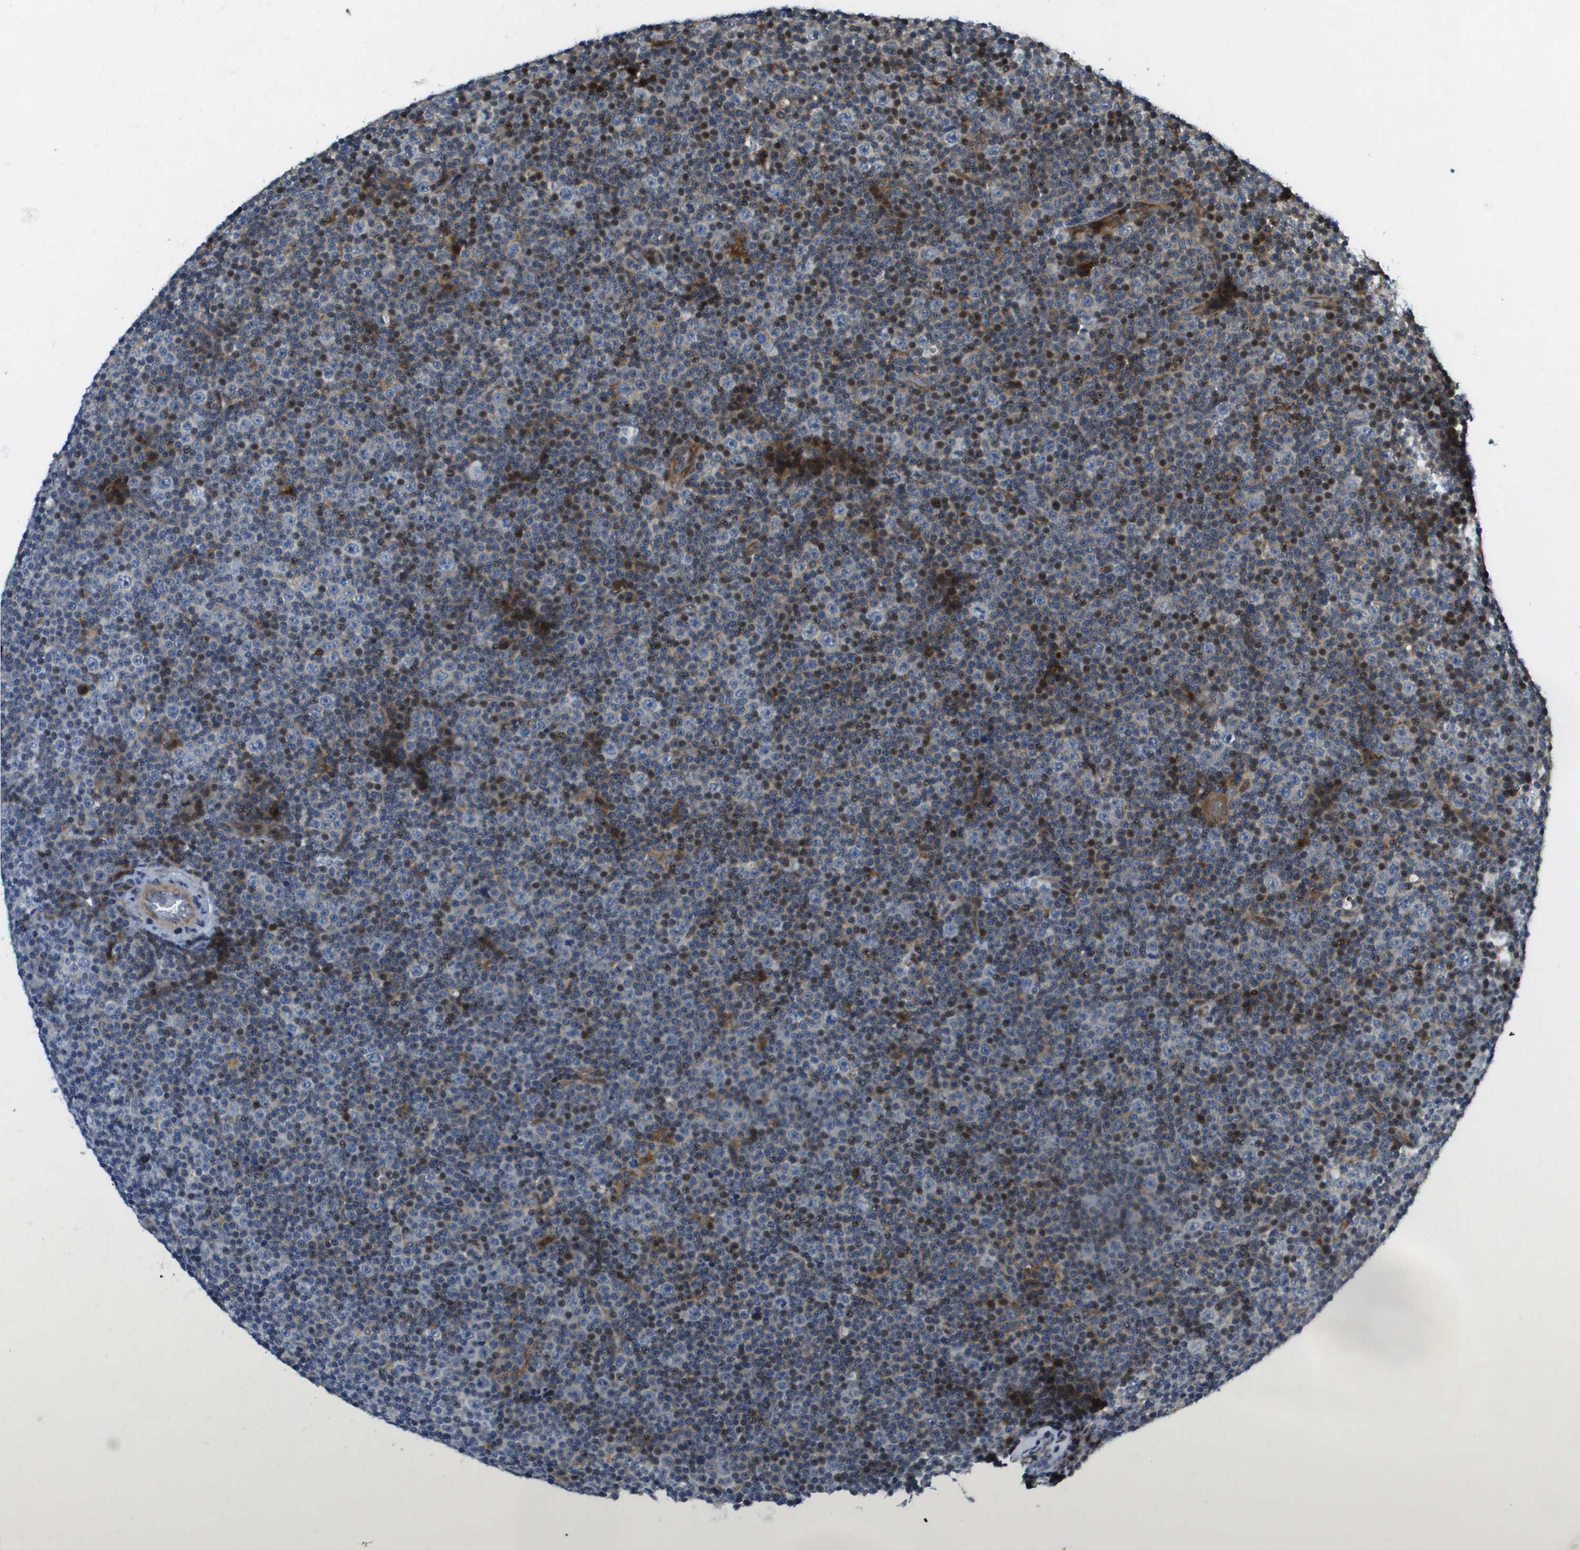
{"staining": {"intensity": "negative", "quantity": "none", "location": "none"}, "tissue": "lymphoma", "cell_type": "Tumor cells", "image_type": "cancer", "snomed": [{"axis": "morphology", "description": "Malignant lymphoma, non-Hodgkin's type, Low grade"}, {"axis": "topography", "description": "Lymph node"}], "caption": "An IHC photomicrograph of lymphoma is shown. There is no staining in tumor cells of lymphoma.", "gene": "SCN4B", "patient": {"sex": "female", "age": 67}}